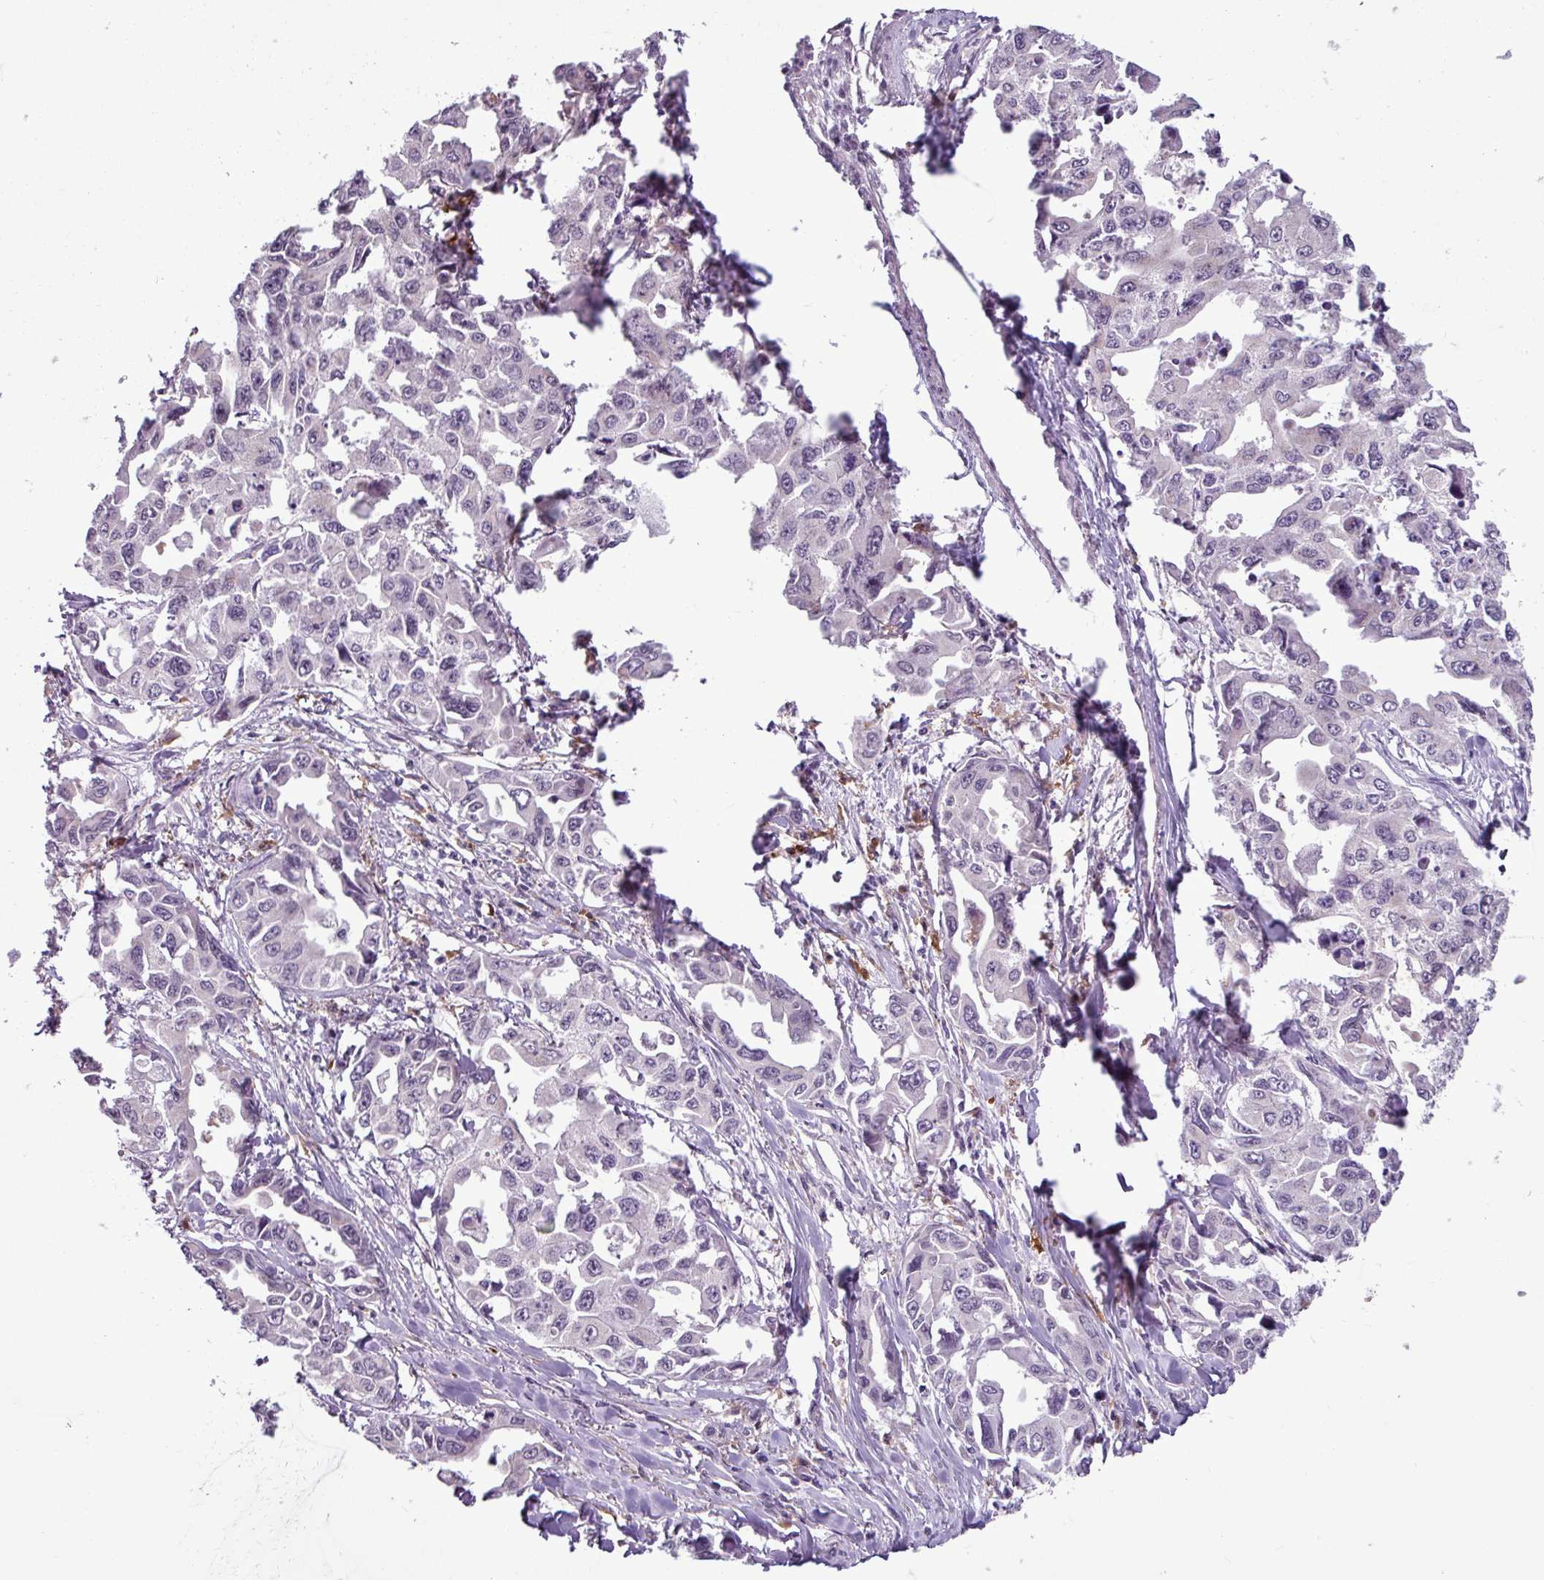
{"staining": {"intensity": "moderate", "quantity": ">75%", "location": "cytoplasmic/membranous"}, "tissue": "lung cancer", "cell_type": "Tumor cells", "image_type": "cancer", "snomed": [{"axis": "morphology", "description": "Adenocarcinoma, NOS"}, {"axis": "topography", "description": "Lung"}], "caption": "Protein expression analysis of human lung cancer (adenocarcinoma) reveals moderate cytoplasmic/membranous positivity in about >75% of tumor cells.", "gene": "C9orf24", "patient": {"sex": "male", "age": 64}}